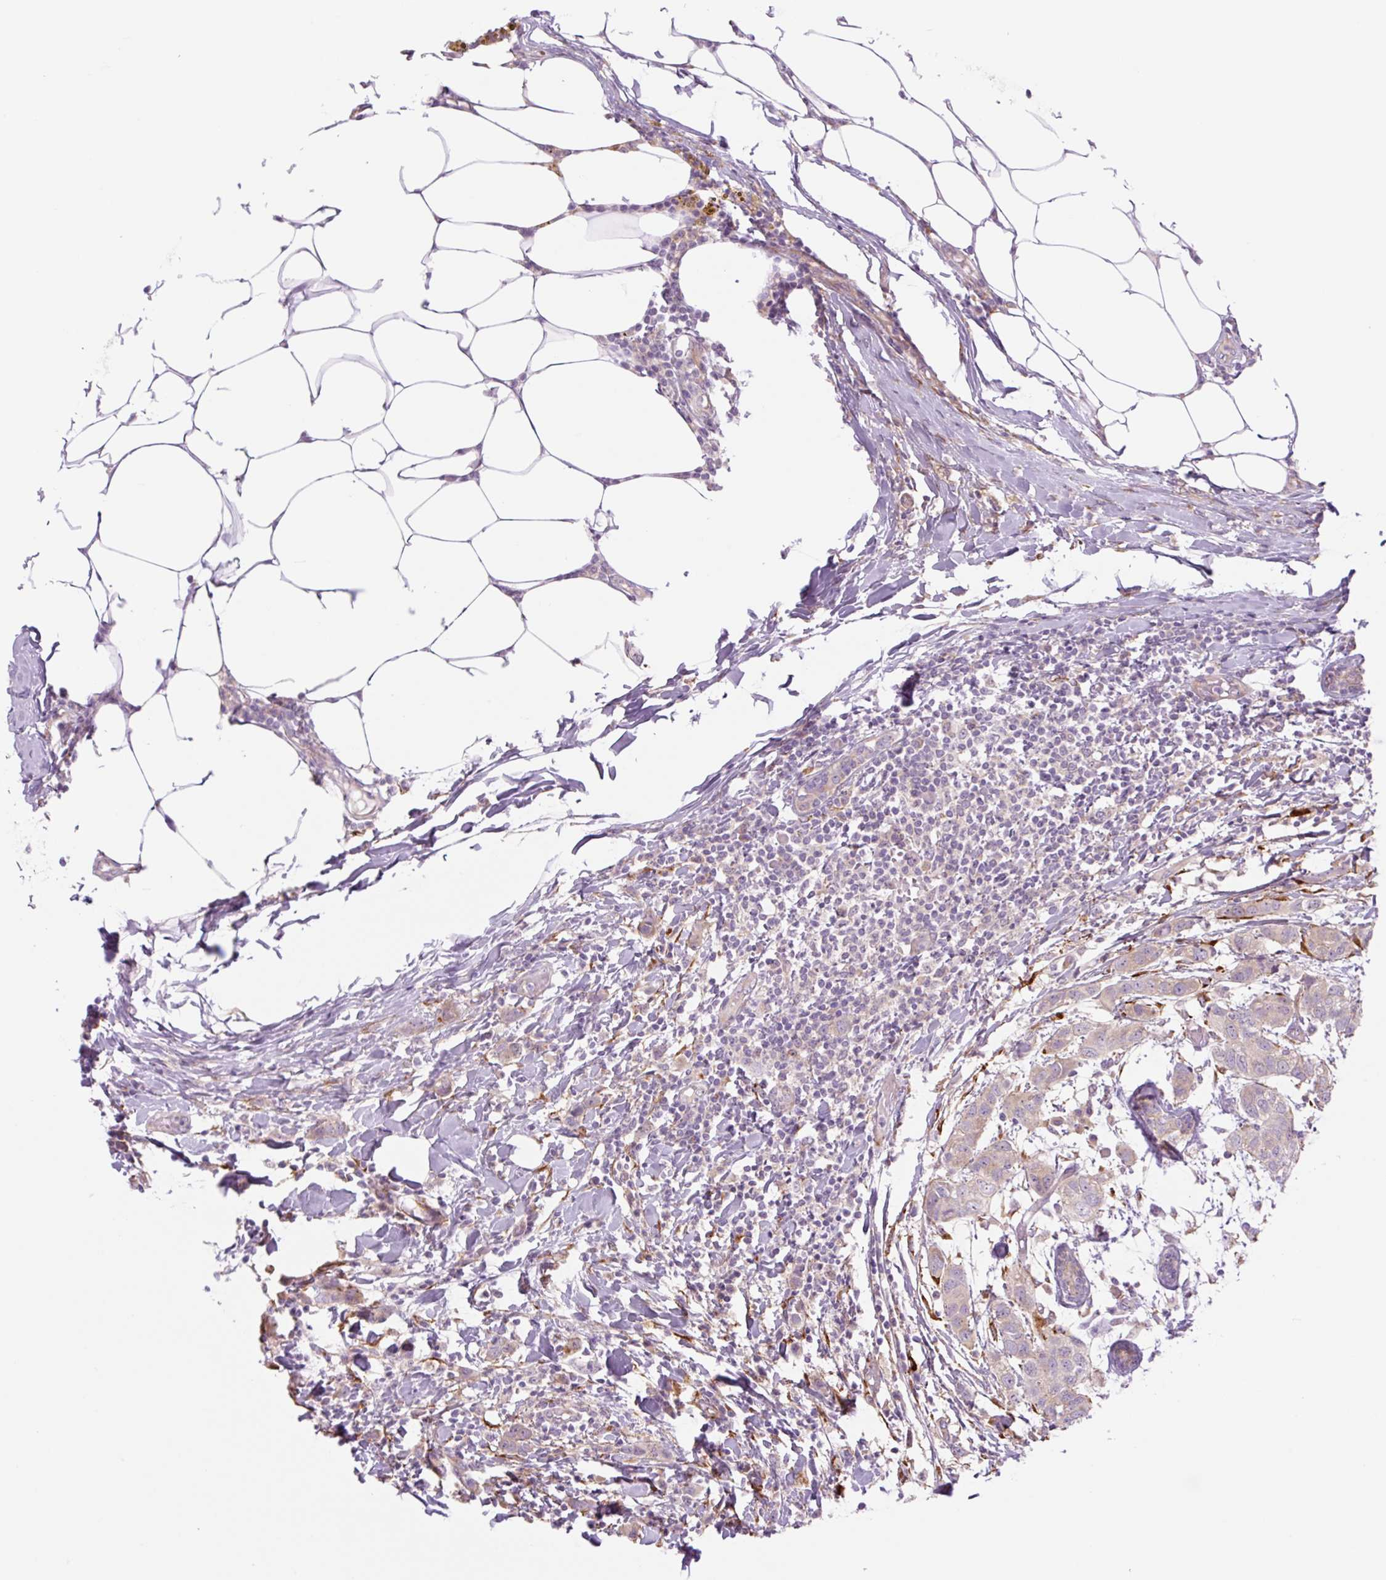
{"staining": {"intensity": "weak", "quantity": "<25%", "location": "cytoplasmic/membranous"}, "tissue": "breast cancer", "cell_type": "Tumor cells", "image_type": "cancer", "snomed": [{"axis": "morphology", "description": "Duct carcinoma"}, {"axis": "topography", "description": "Breast"}], "caption": "The IHC photomicrograph has no significant expression in tumor cells of breast infiltrating ductal carcinoma tissue.", "gene": "COL5A1", "patient": {"sex": "female", "age": 50}}